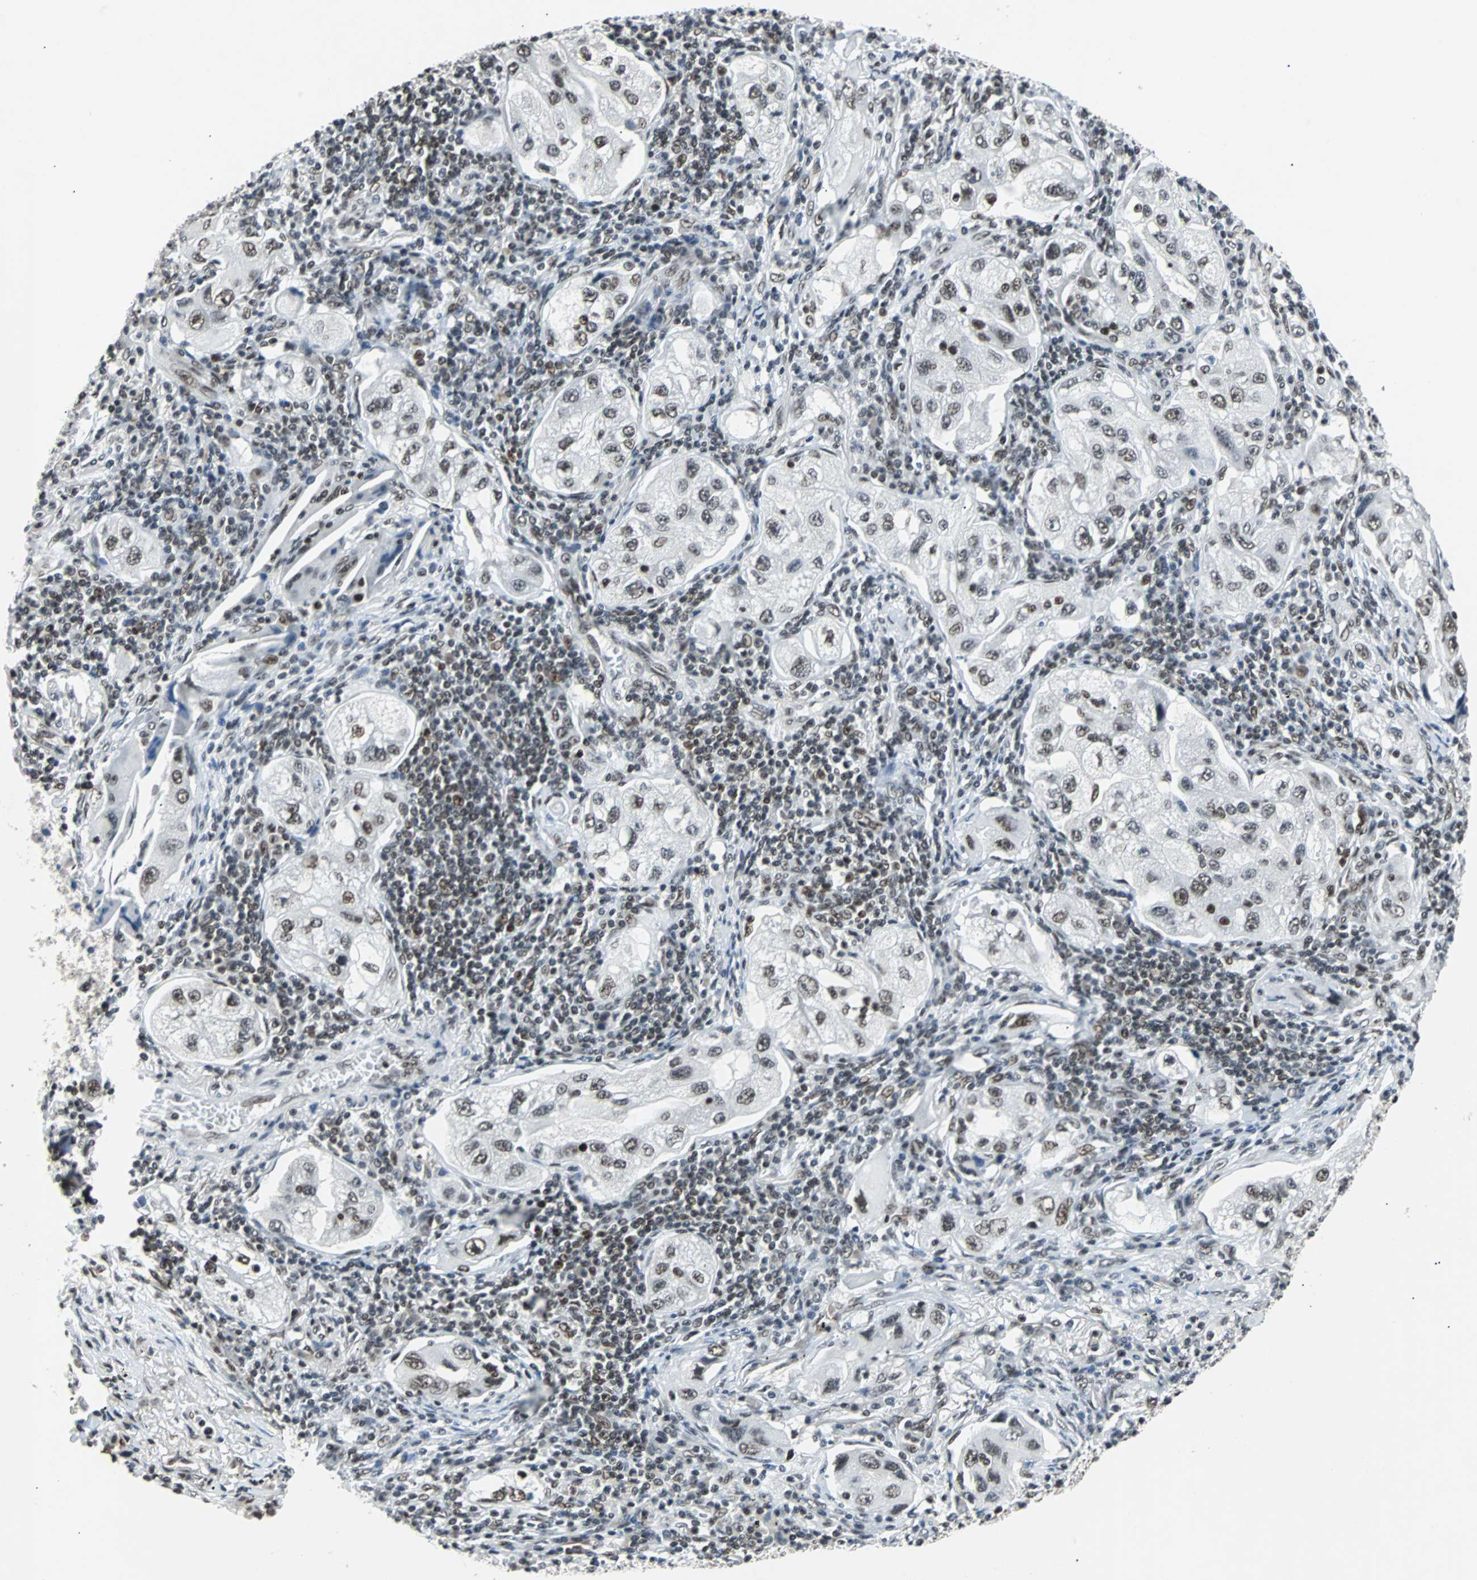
{"staining": {"intensity": "moderate", "quantity": ">75%", "location": "nuclear"}, "tissue": "lung cancer", "cell_type": "Tumor cells", "image_type": "cancer", "snomed": [{"axis": "morphology", "description": "Adenocarcinoma, NOS"}, {"axis": "topography", "description": "Lung"}], "caption": "DAB immunohistochemical staining of human adenocarcinoma (lung) exhibits moderate nuclear protein positivity in about >75% of tumor cells.", "gene": "GATAD2A", "patient": {"sex": "female", "age": 65}}